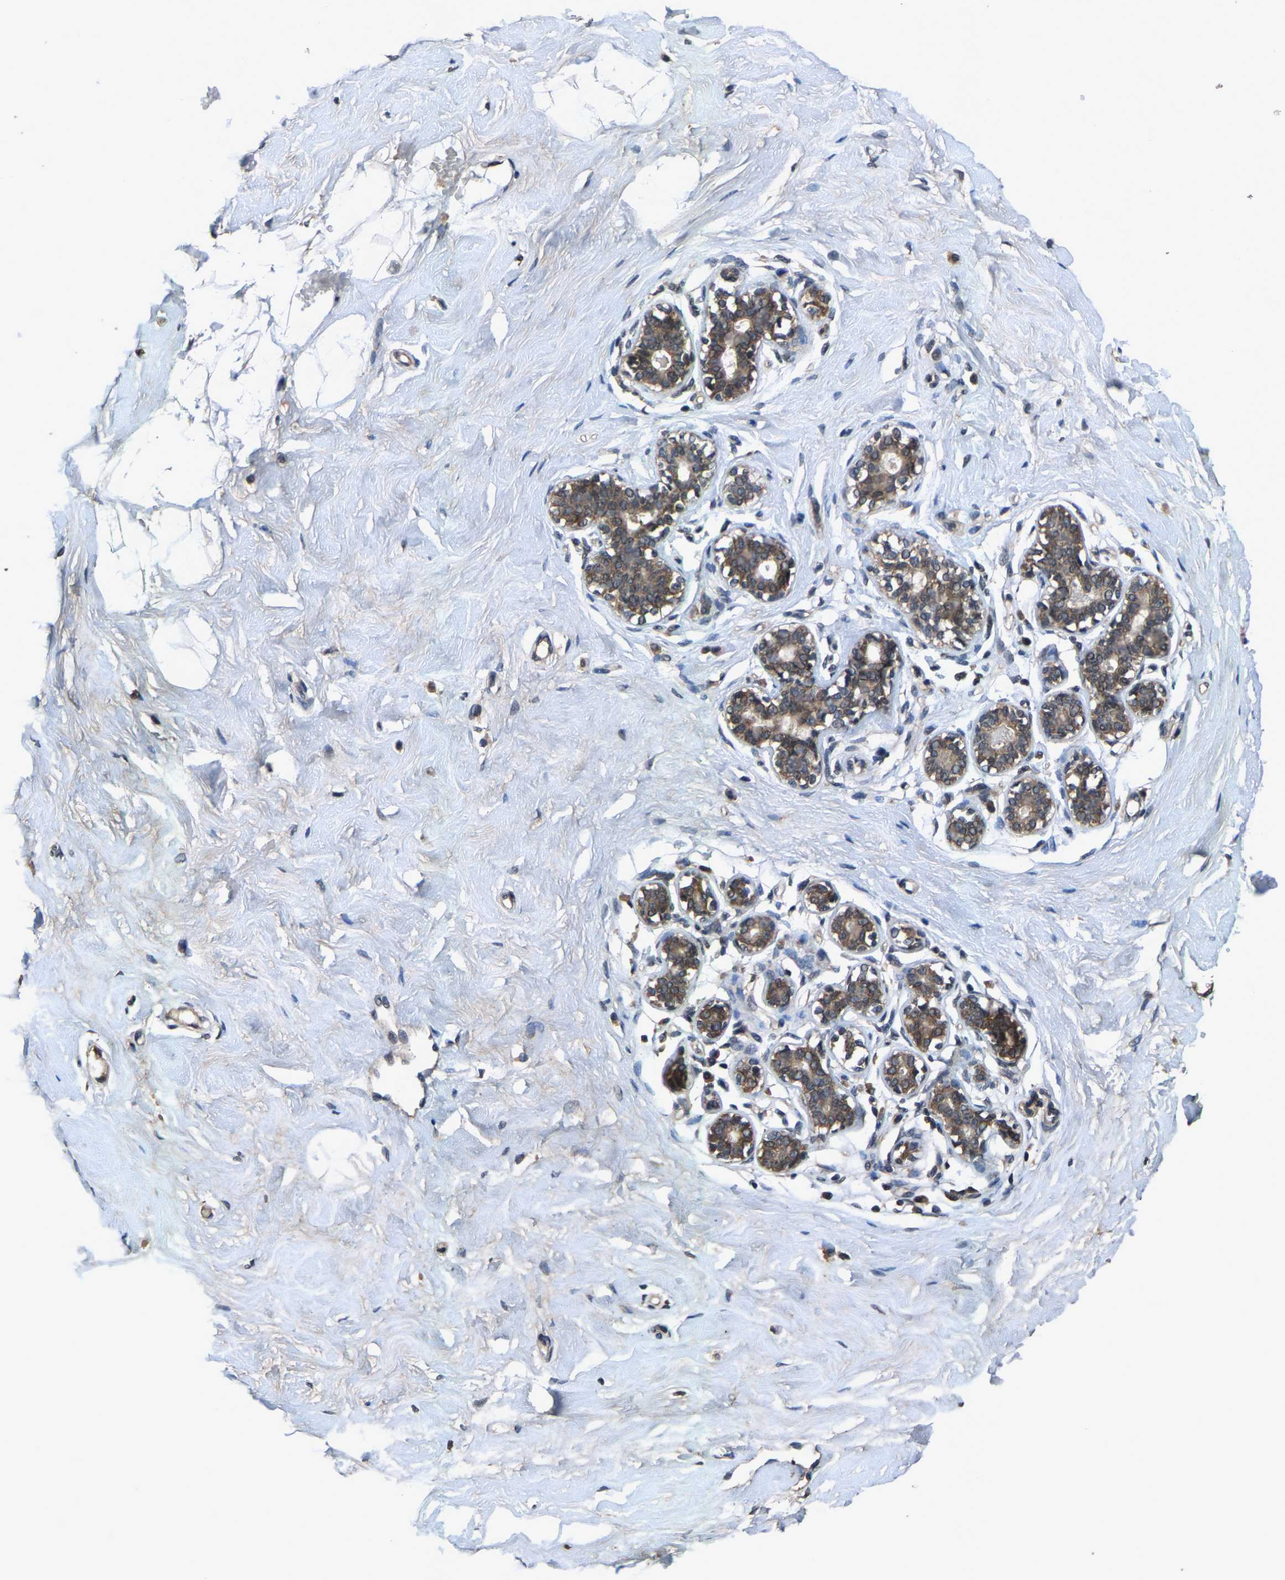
{"staining": {"intensity": "moderate", "quantity": ">75%", "location": "cytoplasmic/membranous"}, "tissue": "breast", "cell_type": "Adipocytes", "image_type": "normal", "snomed": [{"axis": "morphology", "description": "Normal tissue, NOS"}, {"axis": "topography", "description": "Breast"}], "caption": "A high-resolution photomicrograph shows IHC staining of benign breast, which demonstrates moderate cytoplasmic/membranous staining in approximately >75% of adipocytes.", "gene": "HUWE1", "patient": {"sex": "female", "age": 23}}